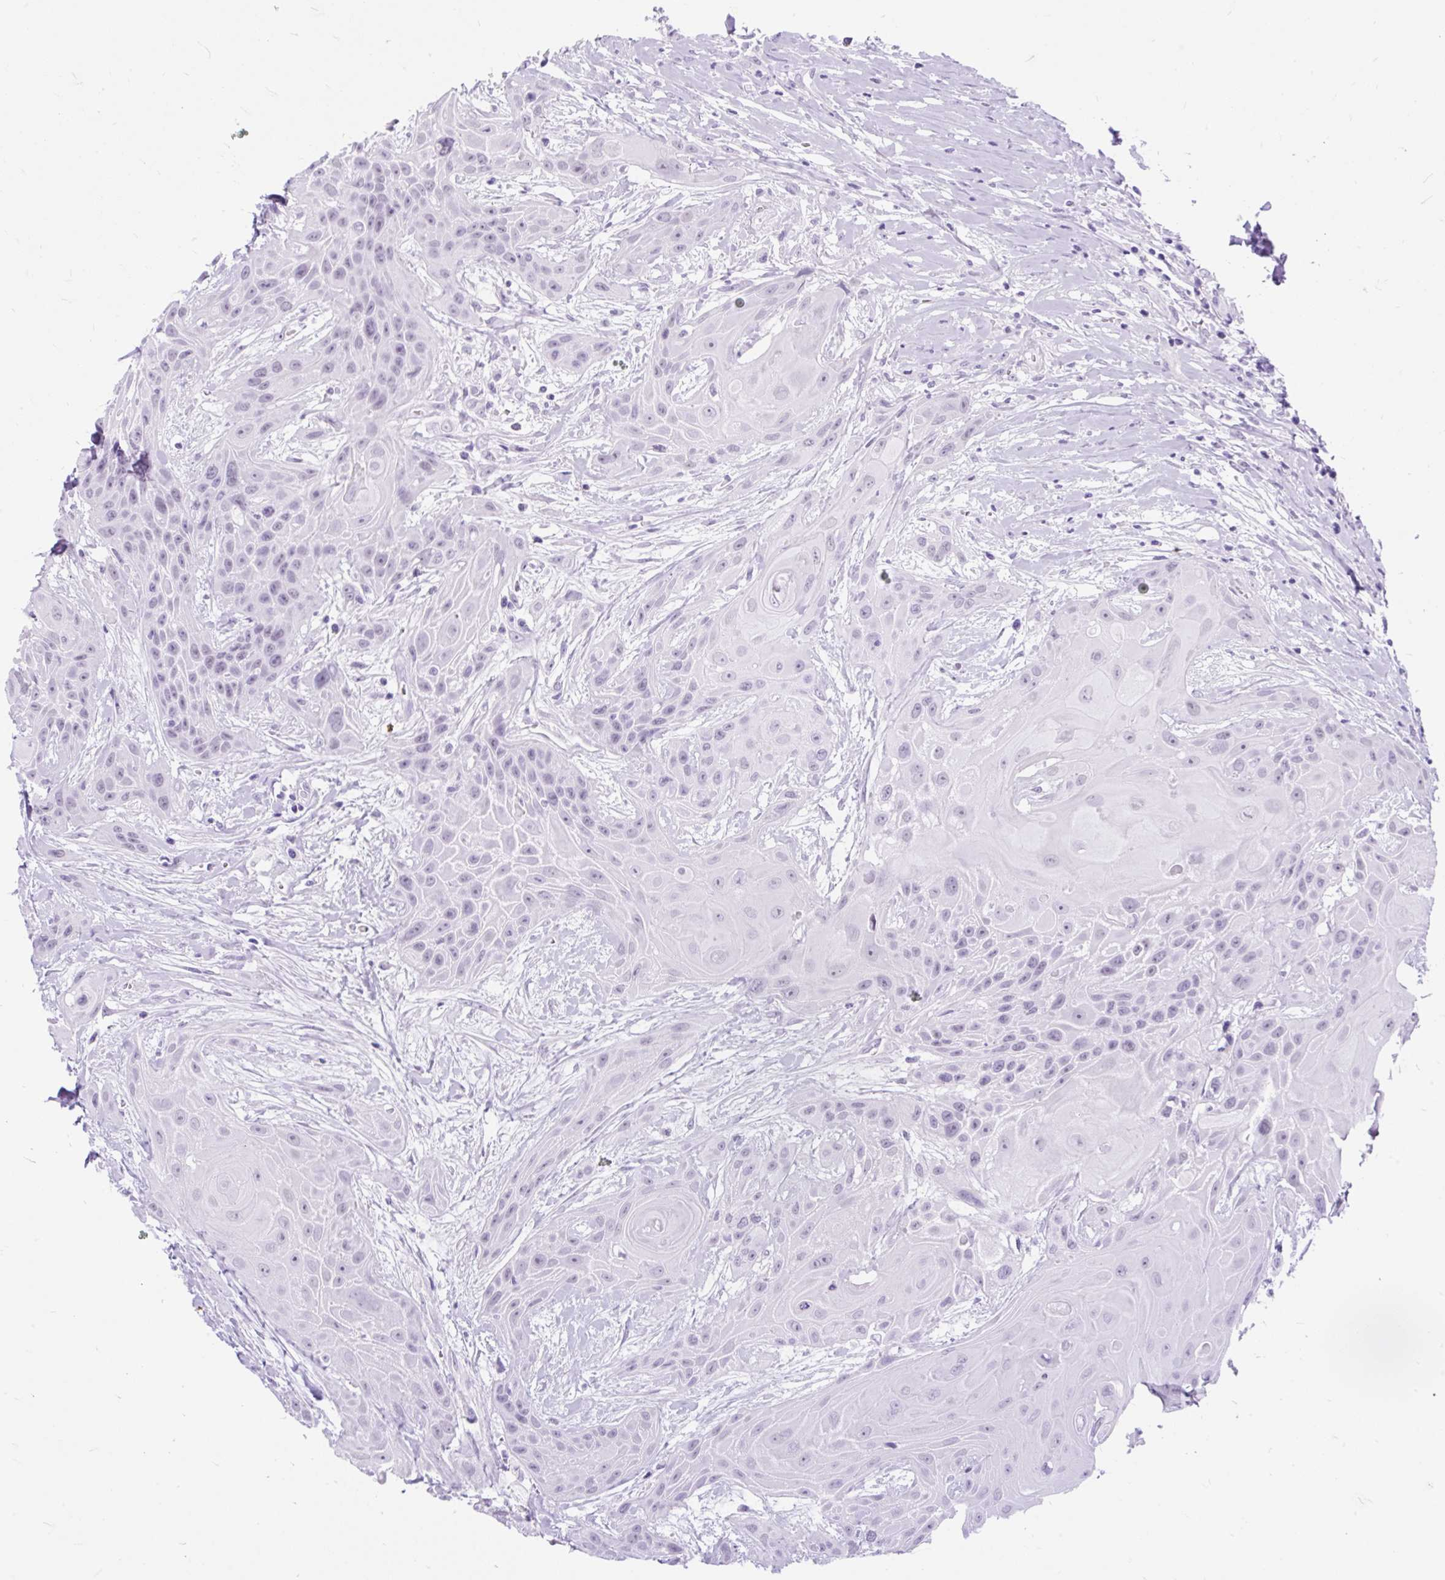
{"staining": {"intensity": "negative", "quantity": "none", "location": "none"}, "tissue": "head and neck cancer", "cell_type": "Tumor cells", "image_type": "cancer", "snomed": [{"axis": "morphology", "description": "Squamous cell carcinoma, NOS"}, {"axis": "topography", "description": "Head-Neck"}], "caption": "Head and neck cancer (squamous cell carcinoma) stained for a protein using IHC exhibits no positivity tumor cells.", "gene": "SCGB1A1", "patient": {"sex": "female", "age": 73}}